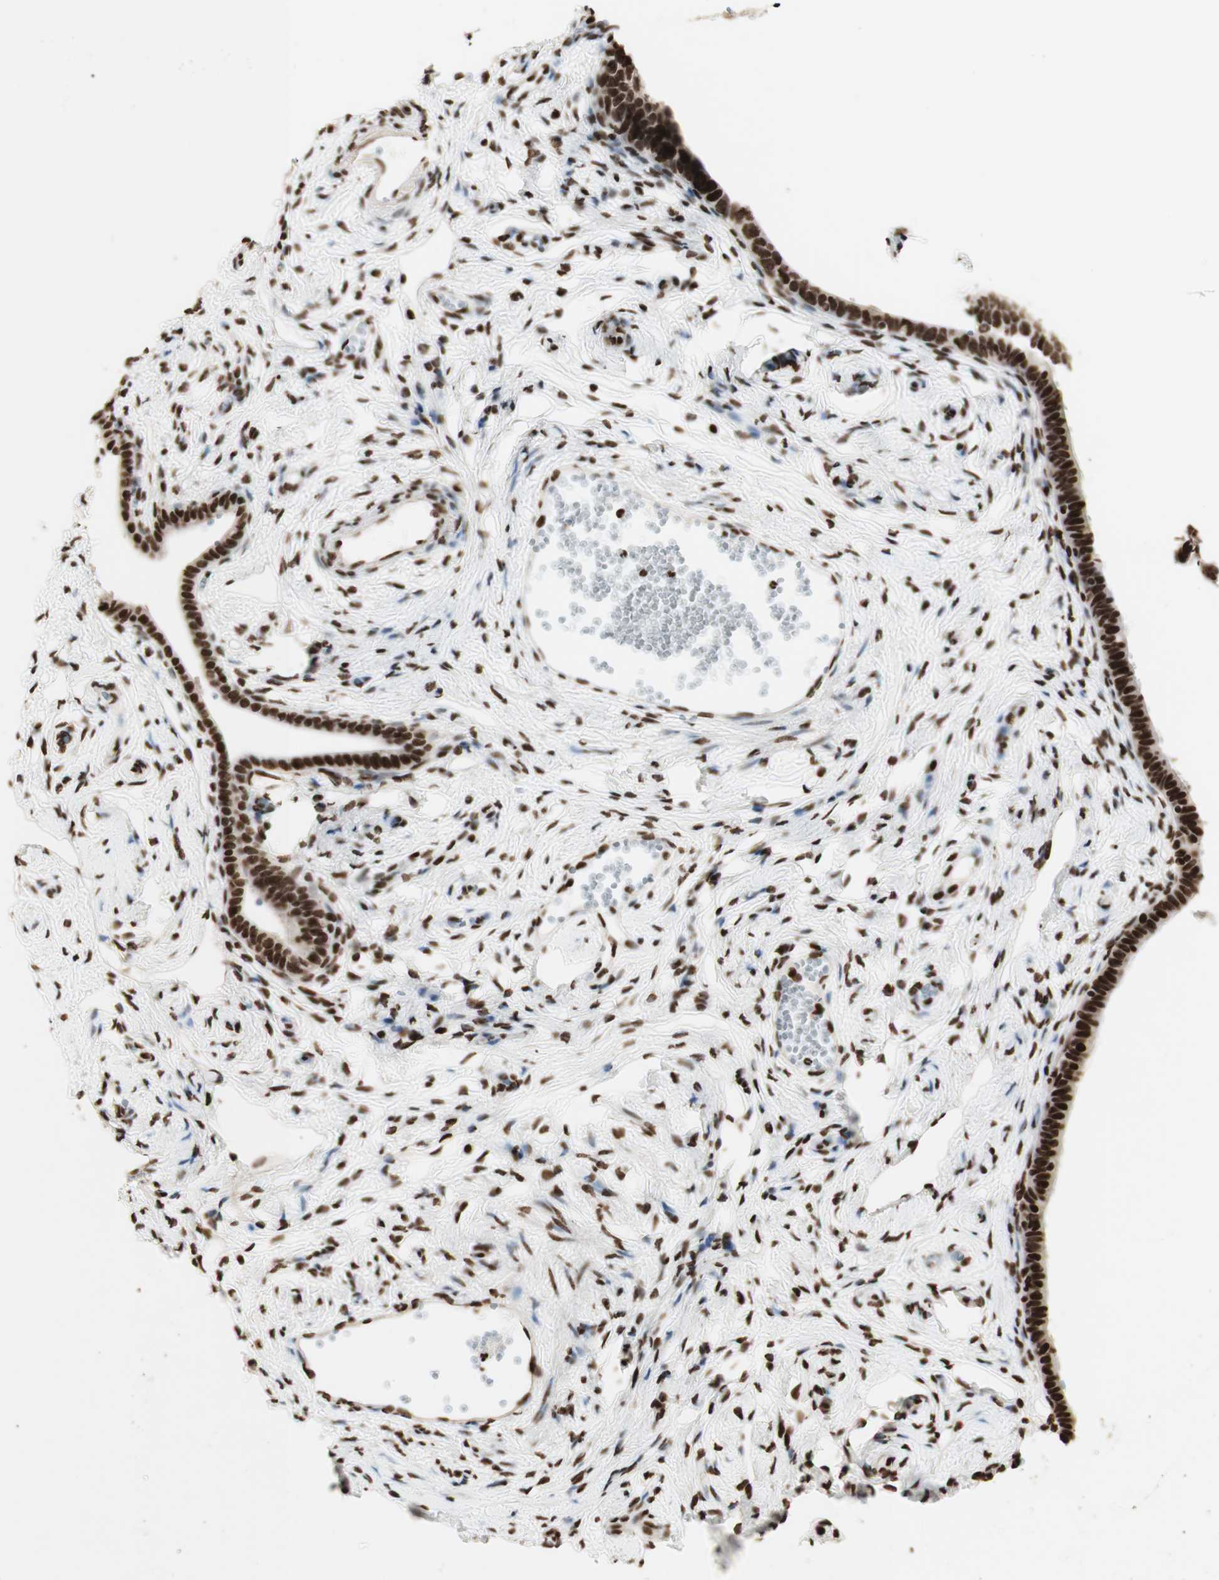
{"staining": {"intensity": "strong", "quantity": ">75%", "location": "nuclear"}, "tissue": "fallopian tube", "cell_type": "Glandular cells", "image_type": "normal", "snomed": [{"axis": "morphology", "description": "Normal tissue, NOS"}, {"axis": "topography", "description": "Fallopian tube"}], "caption": "A high-resolution micrograph shows immunohistochemistry (IHC) staining of unremarkable fallopian tube, which exhibits strong nuclear positivity in approximately >75% of glandular cells.", "gene": "HNRNPA2B1", "patient": {"sex": "female", "age": 71}}